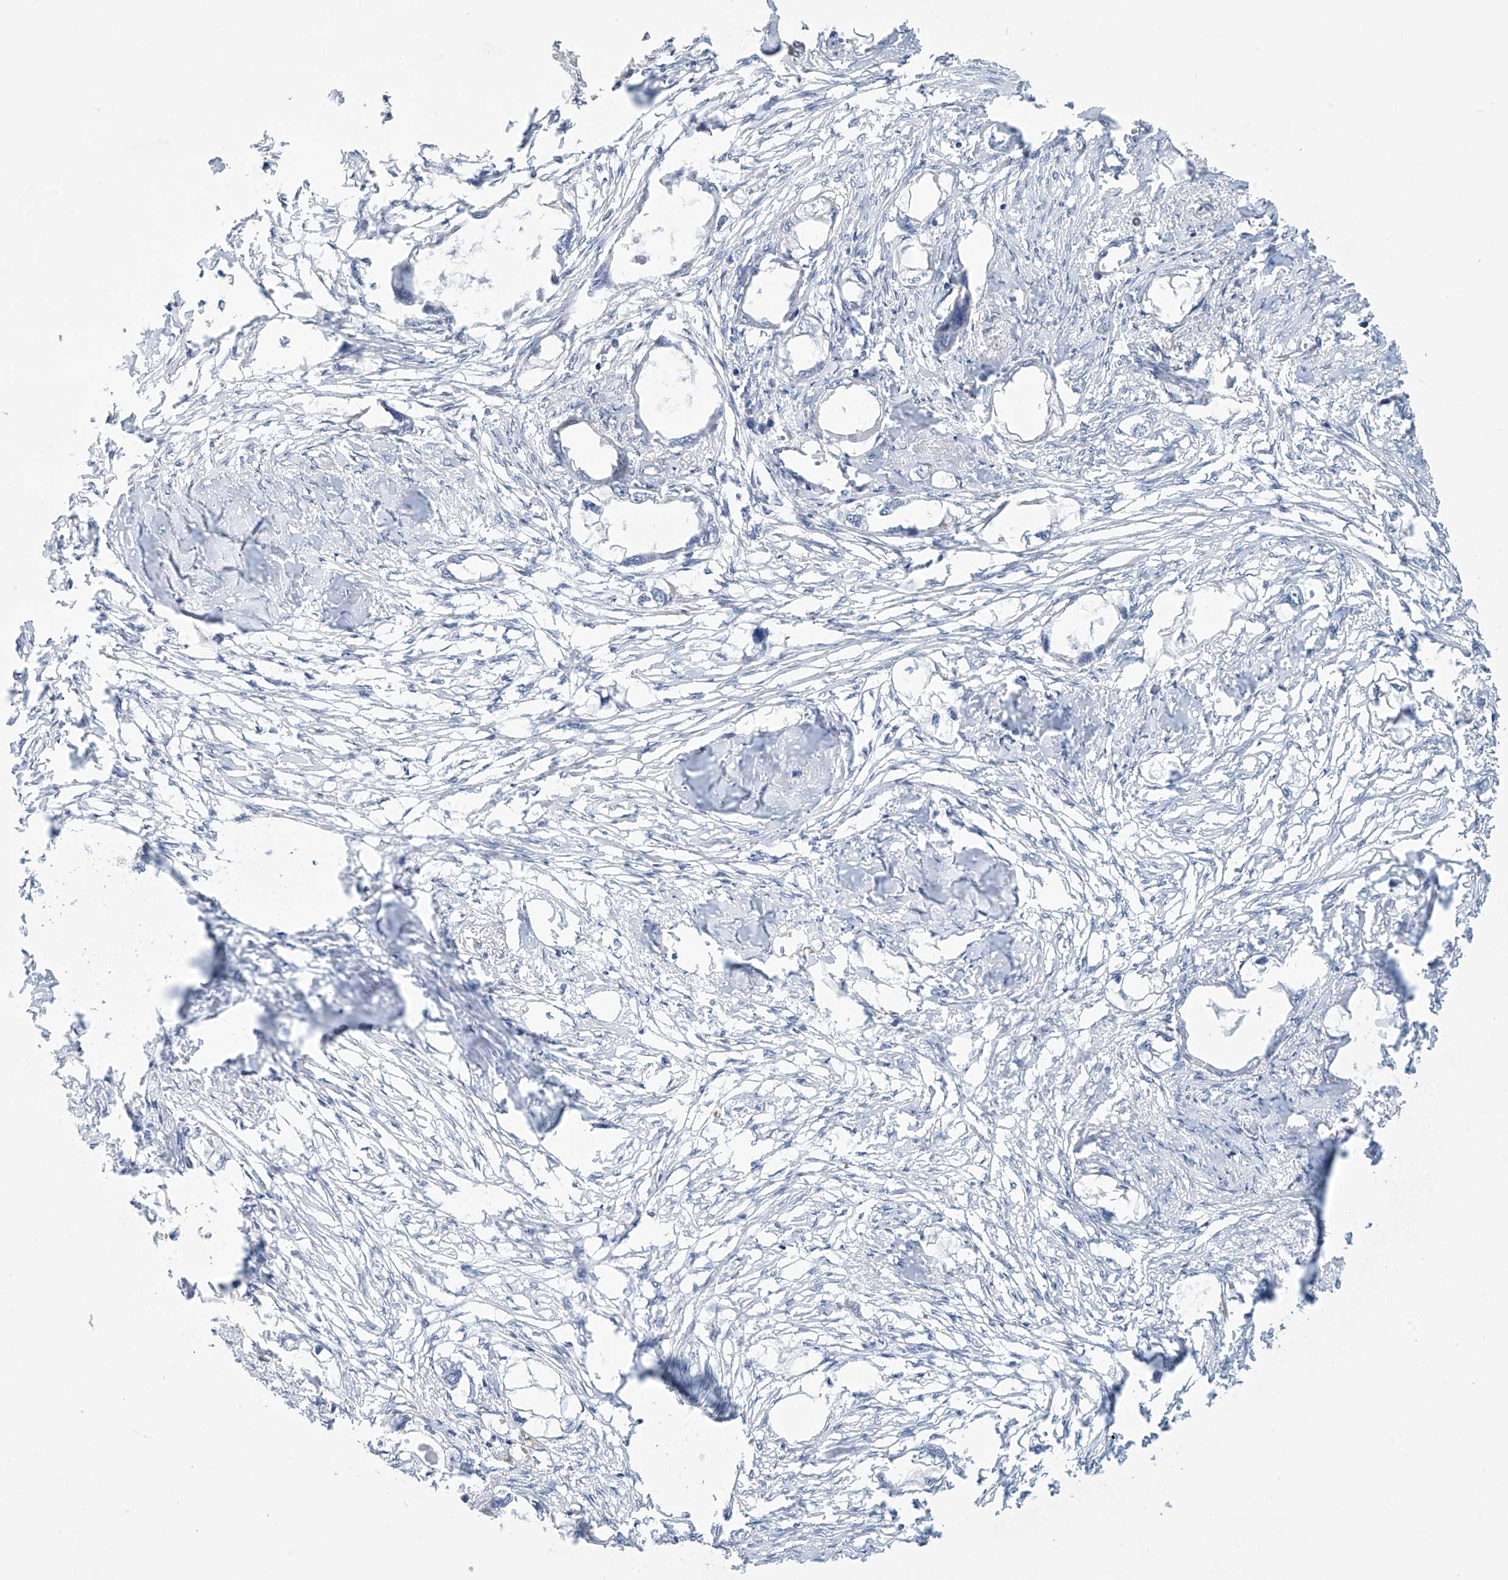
{"staining": {"intensity": "negative", "quantity": "none", "location": "none"}, "tissue": "endometrial cancer", "cell_type": "Tumor cells", "image_type": "cancer", "snomed": [{"axis": "morphology", "description": "Adenocarcinoma, NOS"}, {"axis": "morphology", "description": "Adenocarcinoma, metastatic, NOS"}, {"axis": "topography", "description": "Adipose tissue"}, {"axis": "topography", "description": "Endometrium"}], "caption": "Immunohistochemistry (IHC) micrograph of neoplastic tissue: human endometrial metastatic adenocarcinoma stained with DAB reveals no significant protein staining in tumor cells.", "gene": "ABHD13", "patient": {"sex": "female", "age": 67}}